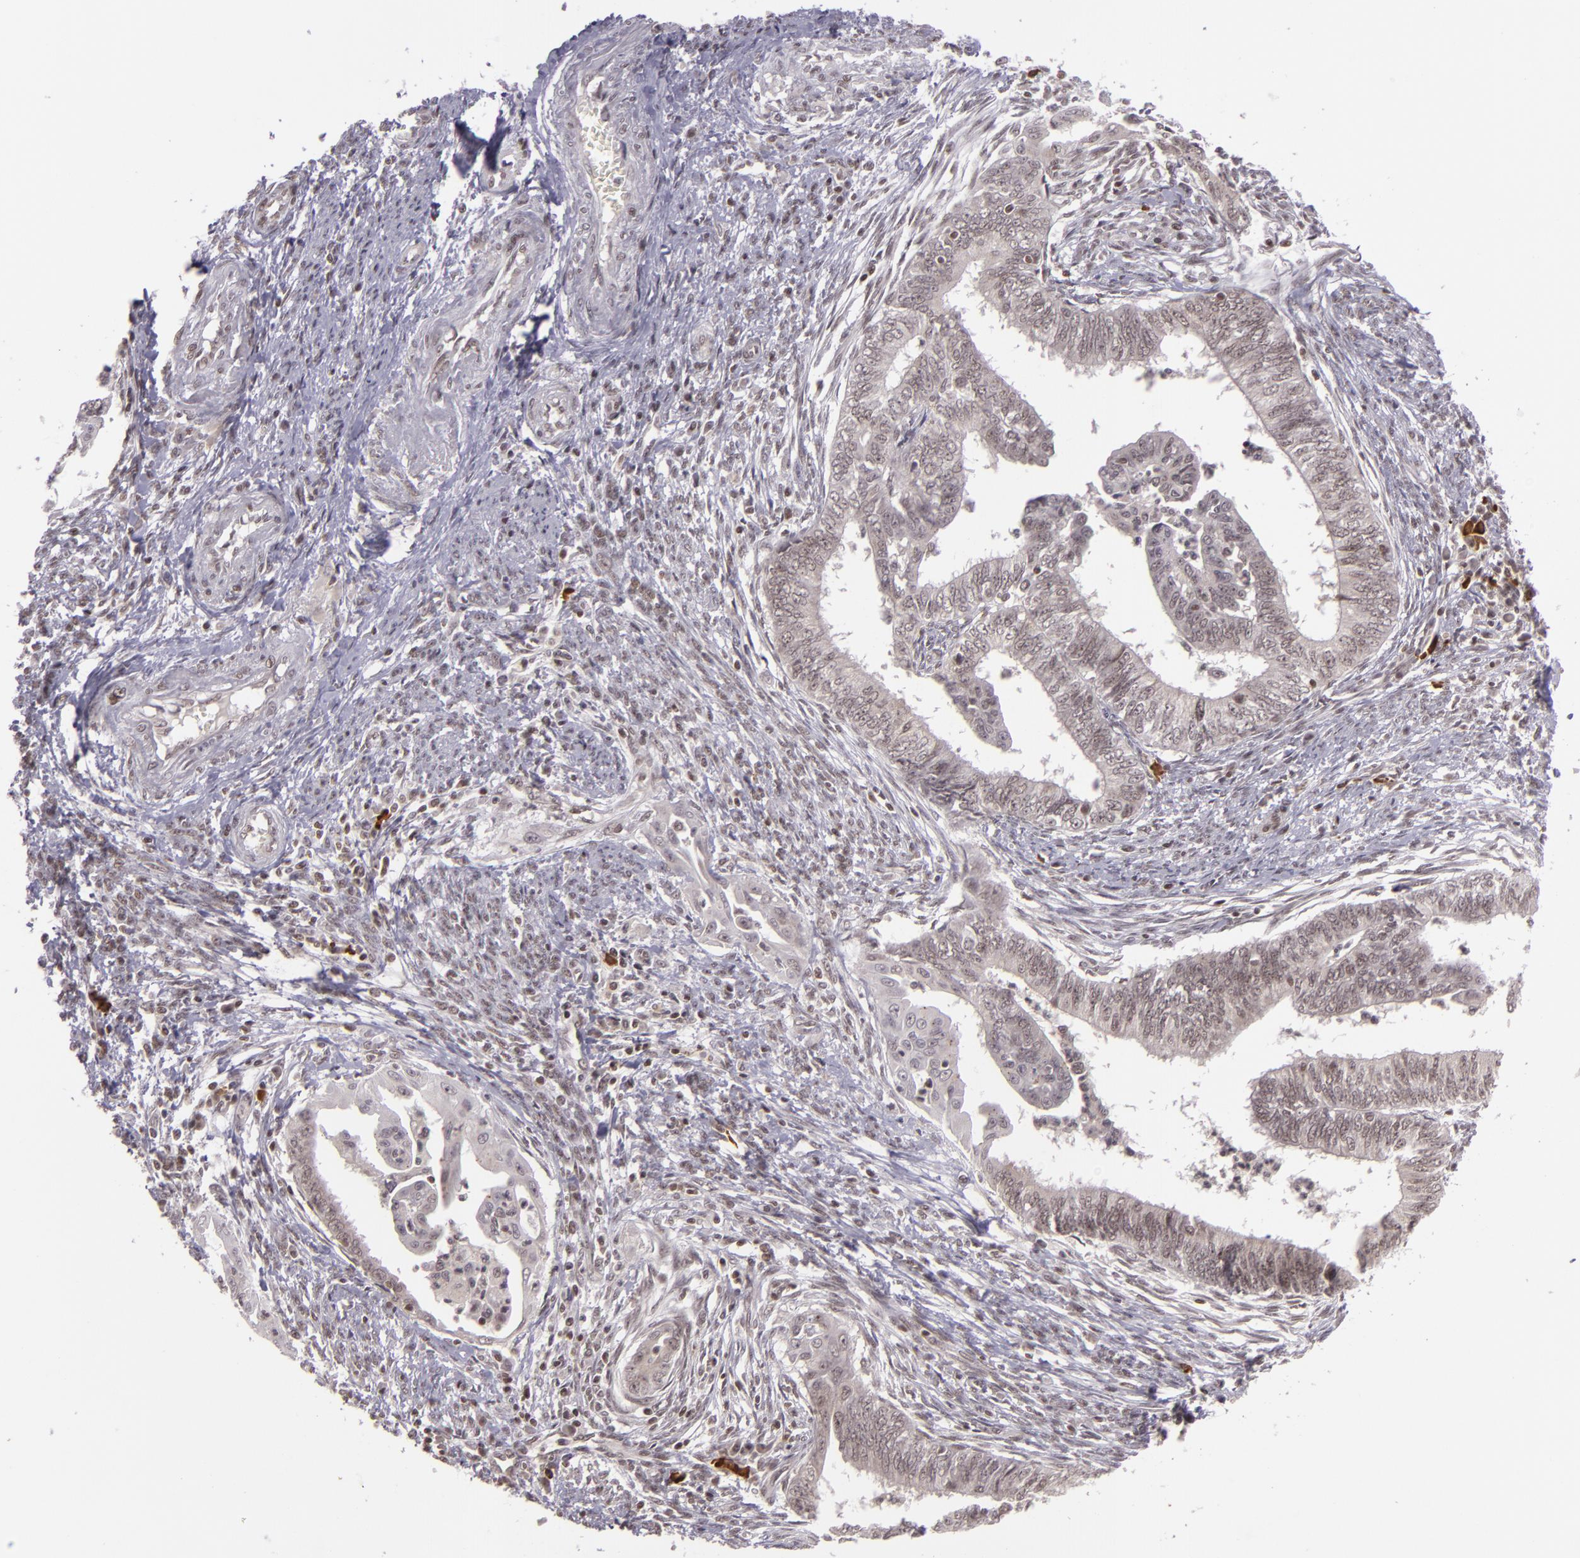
{"staining": {"intensity": "weak", "quantity": ">75%", "location": "cytoplasmic/membranous,nuclear"}, "tissue": "endometrial cancer", "cell_type": "Tumor cells", "image_type": "cancer", "snomed": [{"axis": "morphology", "description": "Adenocarcinoma, NOS"}, {"axis": "topography", "description": "Endometrium"}], "caption": "IHC micrograph of neoplastic tissue: human adenocarcinoma (endometrial) stained using immunohistochemistry (IHC) demonstrates low levels of weak protein expression localized specifically in the cytoplasmic/membranous and nuclear of tumor cells, appearing as a cytoplasmic/membranous and nuclear brown color.", "gene": "ZFX", "patient": {"sex": "female", "age": 66}}